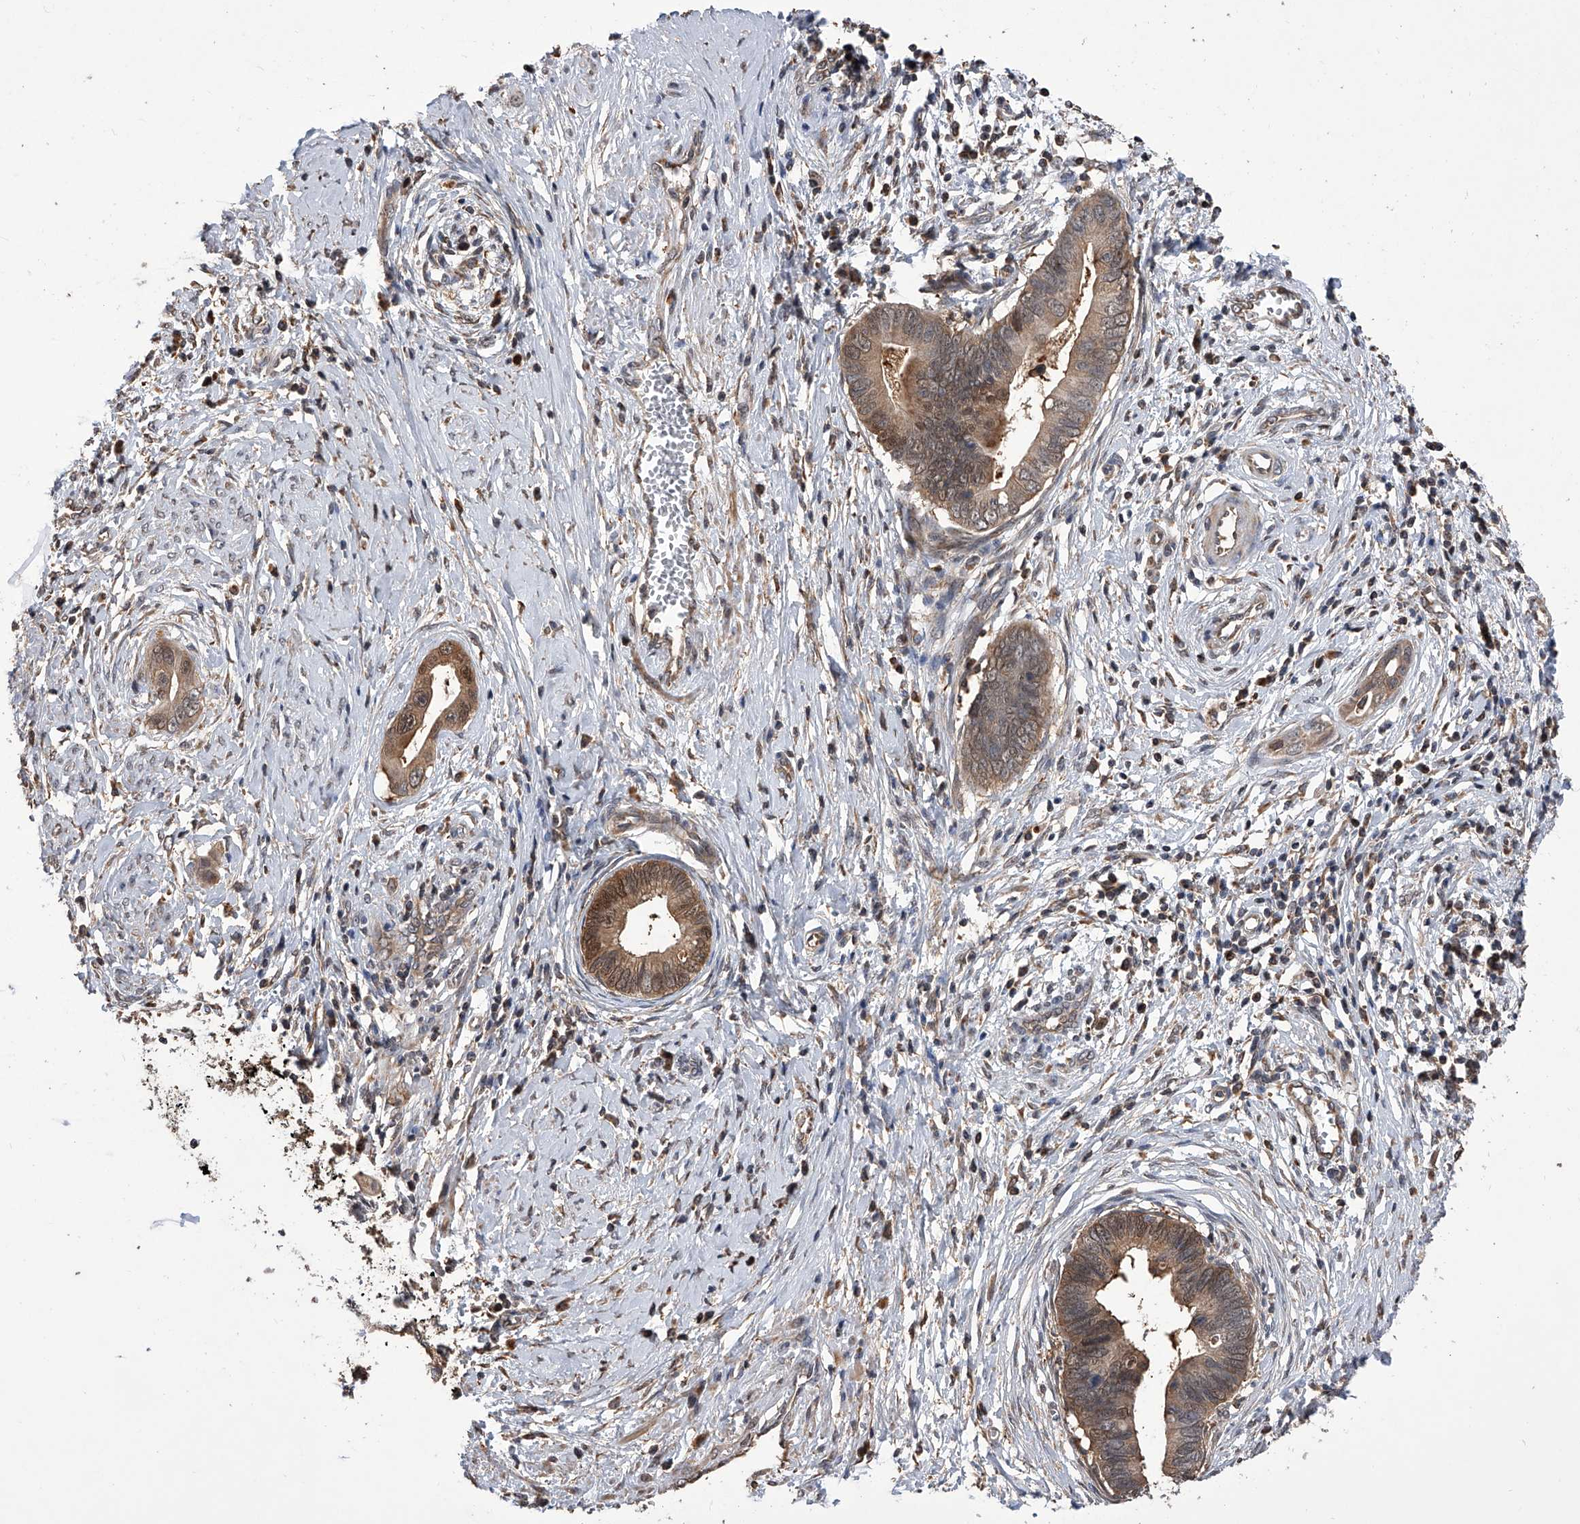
{"staining": {"intensity": "moderate", "quantity": ">75%", "location": "cytoplasmic/membranous,nuclear"}, "tissue": "cervical cancer", "cell_type": "Tumor cells", "image_type": "cancer", "snomed": [{"axis": "morphology", "description": "Adenocarcinoma, NOS"}, {"axis": "topography", "description": "Cervix"}], "caption": "A brown stain highlights moderate cytoplasmic/membranous and nuclear expression of a protein in human adenocarcinoma (cervical) tumor cells. (DAB (3,3'-diaminobenzidine) = brown stain, brightfield microscopy at high magnification).", "gene": "GMDS", "patient": {"sex": "female", "age": 44}}